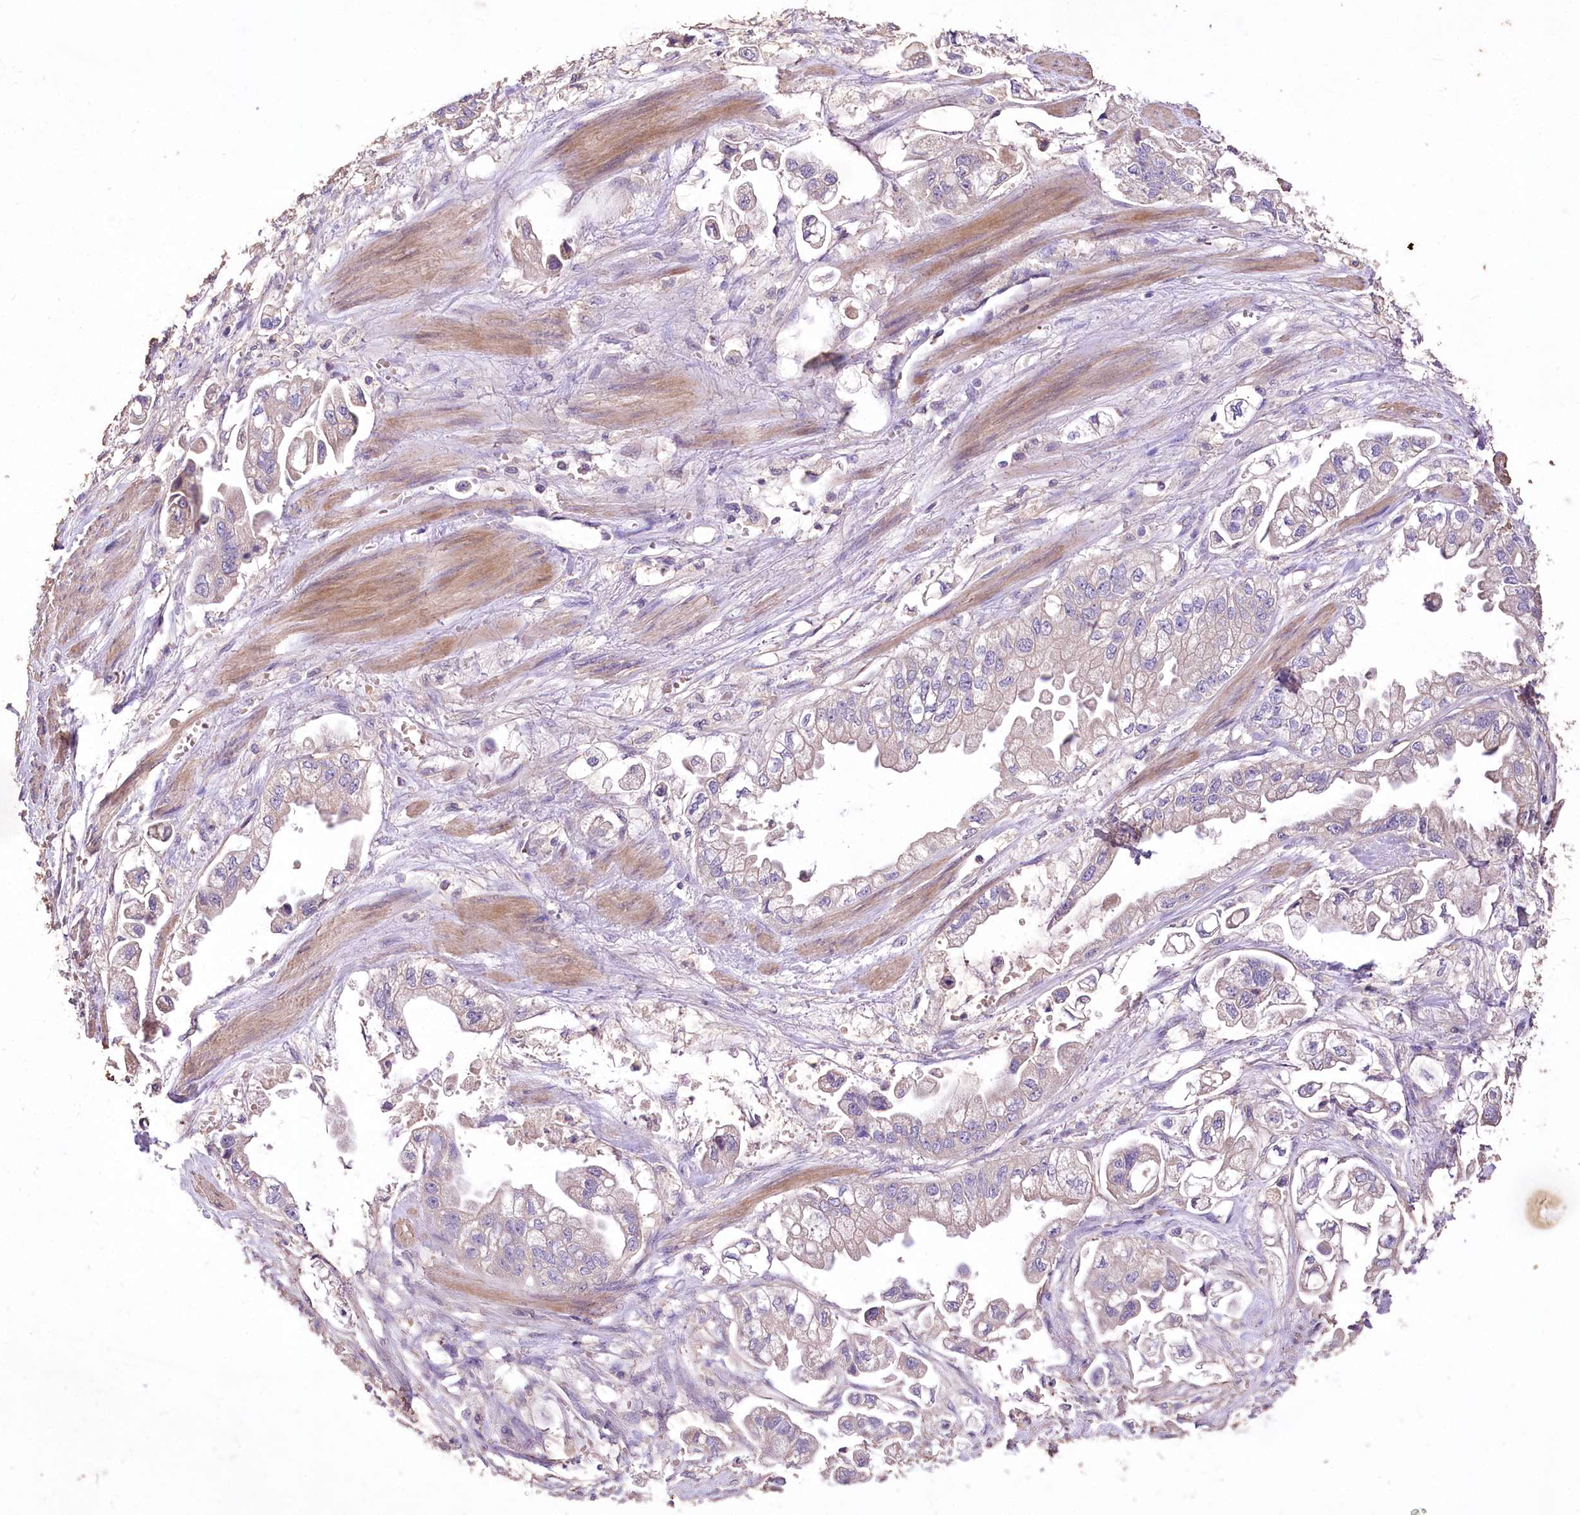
{"staining": {"intensity": "weak", "quantity": "<25%", "location": "cytoplasmic/membranous"}, "tissue": "stomach cancer", "cell_type": "Tumor cells", "image_type": "cancer", "snomed": [{"axis": "morphology", "description": "Adenocarcinoma, NOS"}, {"axis": "topography", "description": "Stomach"}], "caption": "DAB (3,3'-diaminobenzidine) immunohistochemical staining of human stomach adenocarcinoma displays no significant expression in tumor cells.", "gene": "PCYOX1L", "patient": {"sex": "male", "age": 62}}